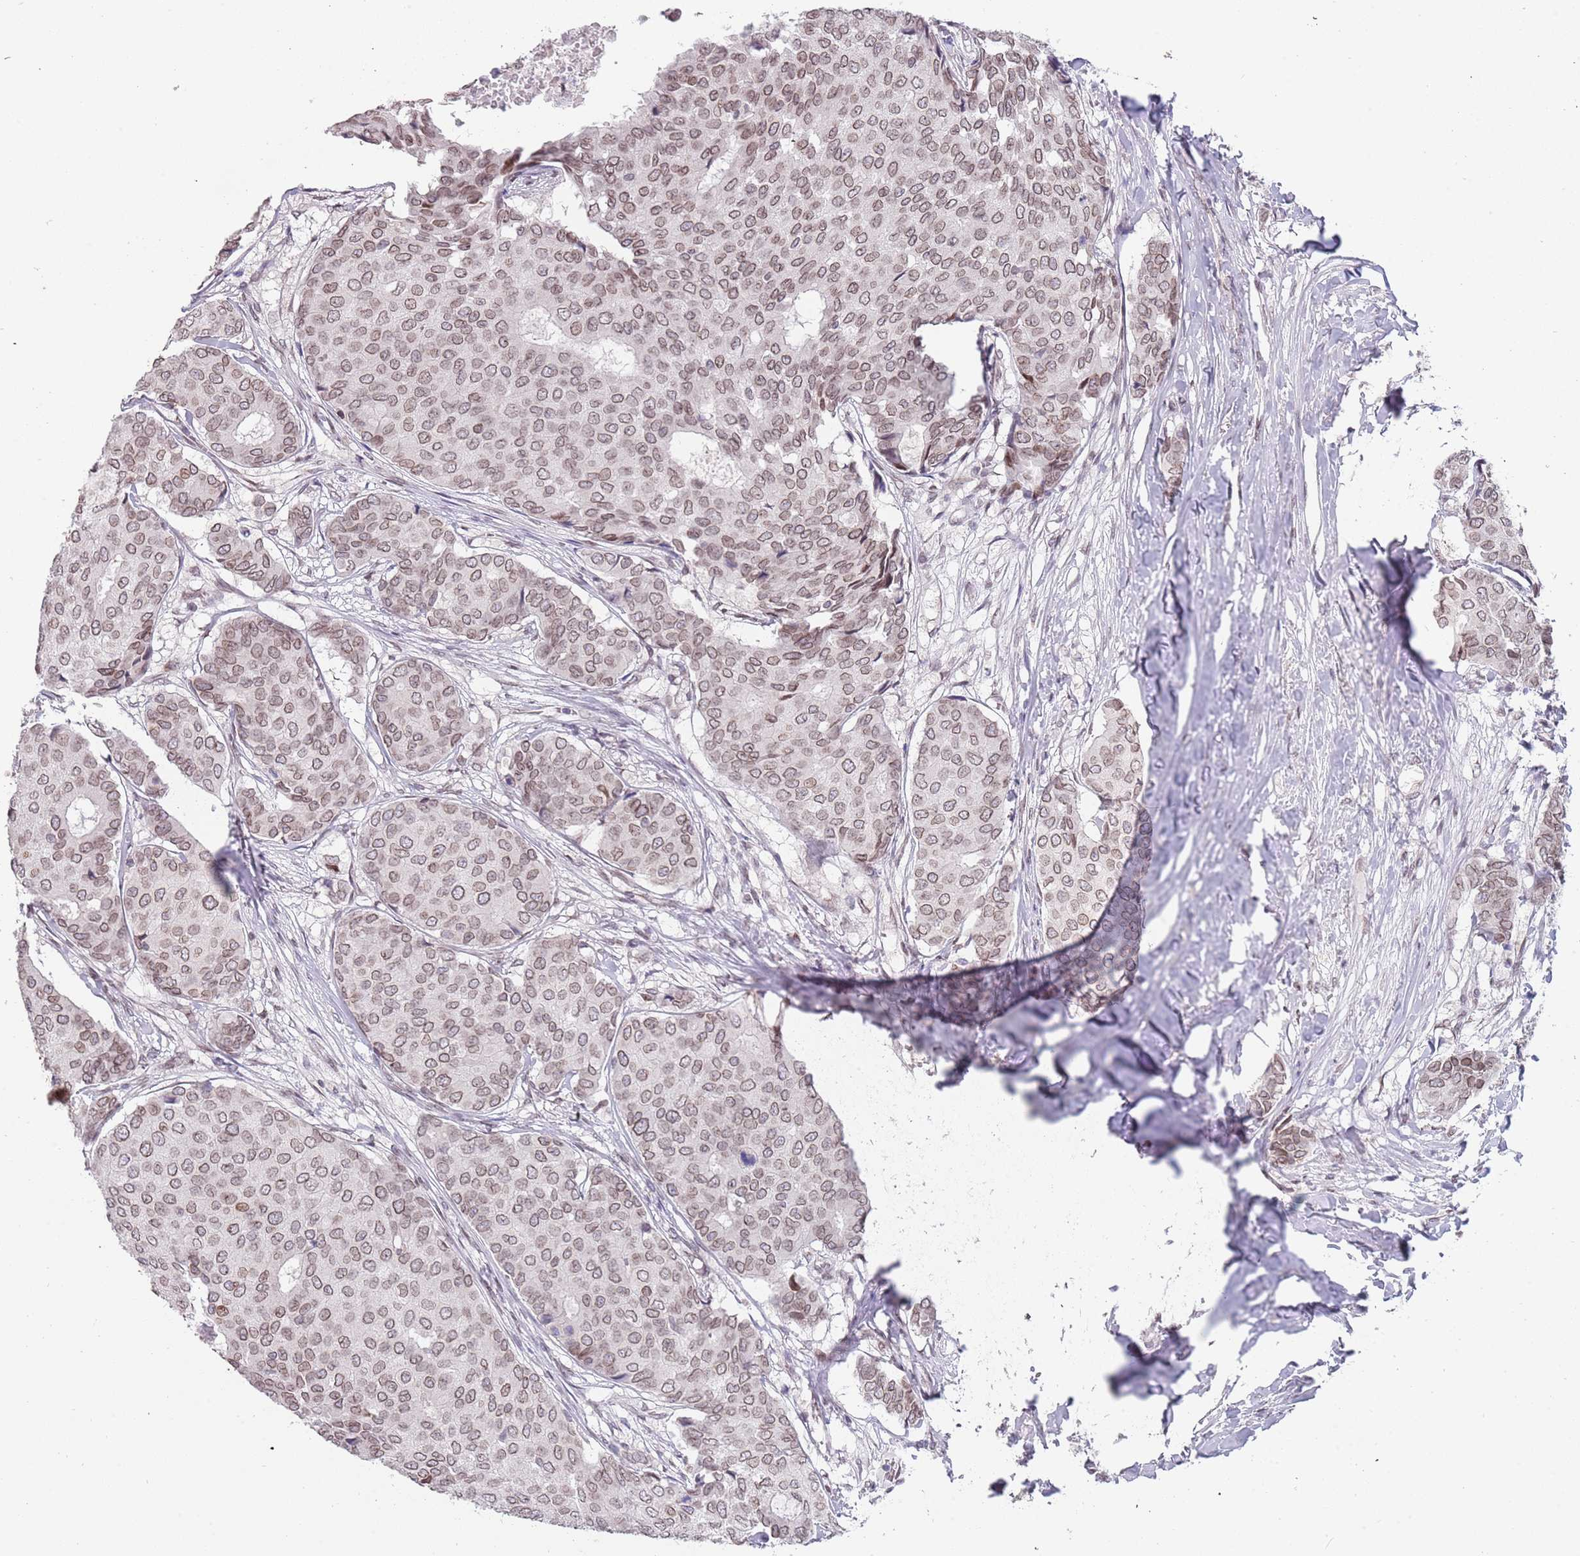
{"staining": {"intensity": "weak", "quantity": ">75%", "location": "cytoplasmic/membranous,nuclear"}, "tissue": "breast cancer", "cell_type": "Tumor cells", "image_type": "cancer", "snomed": [{"axis": "morphology", "description": "Duct carcinoma"}, {"axis": "topography", "description": "Breast"}], "caption": "Human breast intraductal carcinoma stained with a protein marker exhibits weak staining in tumor cells.", "gene": "KLHDC2", "patient": {"sex": "female", "age": 75}}